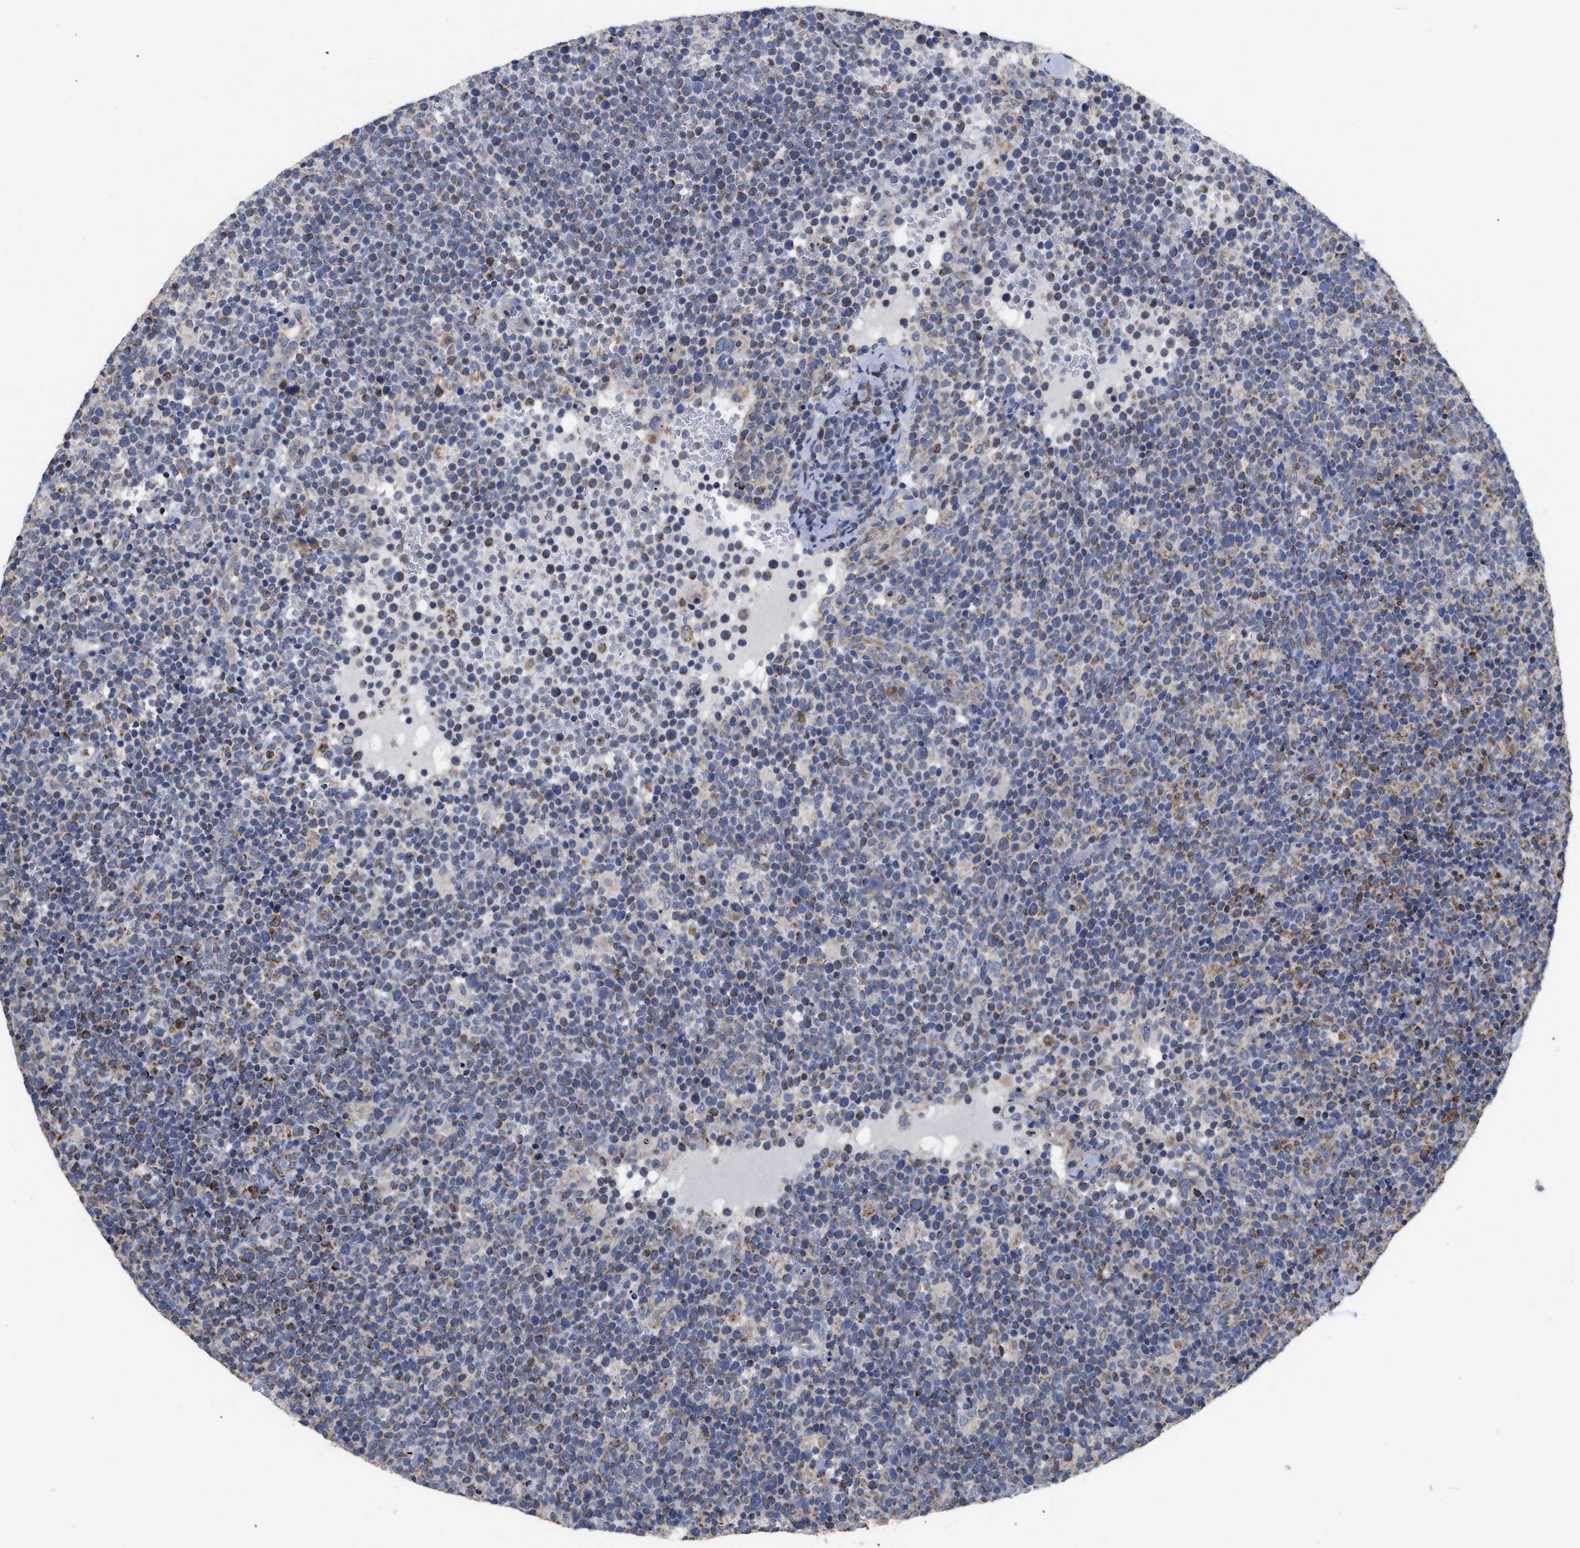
{"staining": {"intensity": "moderate", "quantity": ">75%", "location": "cytoplasmic/membranous"}, "tissue": "lymphoma", "cell_type": "Tumor cells", "image_type": "cancer", "snomed": [{"axis": "morphology", "description": "Malignant lymphoma, non-Hodgkin's type, High grade"}, {"axis": "topography", "description": "Lymph node"}], "caption": "Immunohistochemical staining of human lymphoma demonstrates moderate cytoplasmic/membranous protein expression in approximately >75% of tumor cells. Nuclei are stained in blue.", "gene": "AK2", "patient": {"sex": "male", "age": 61}}